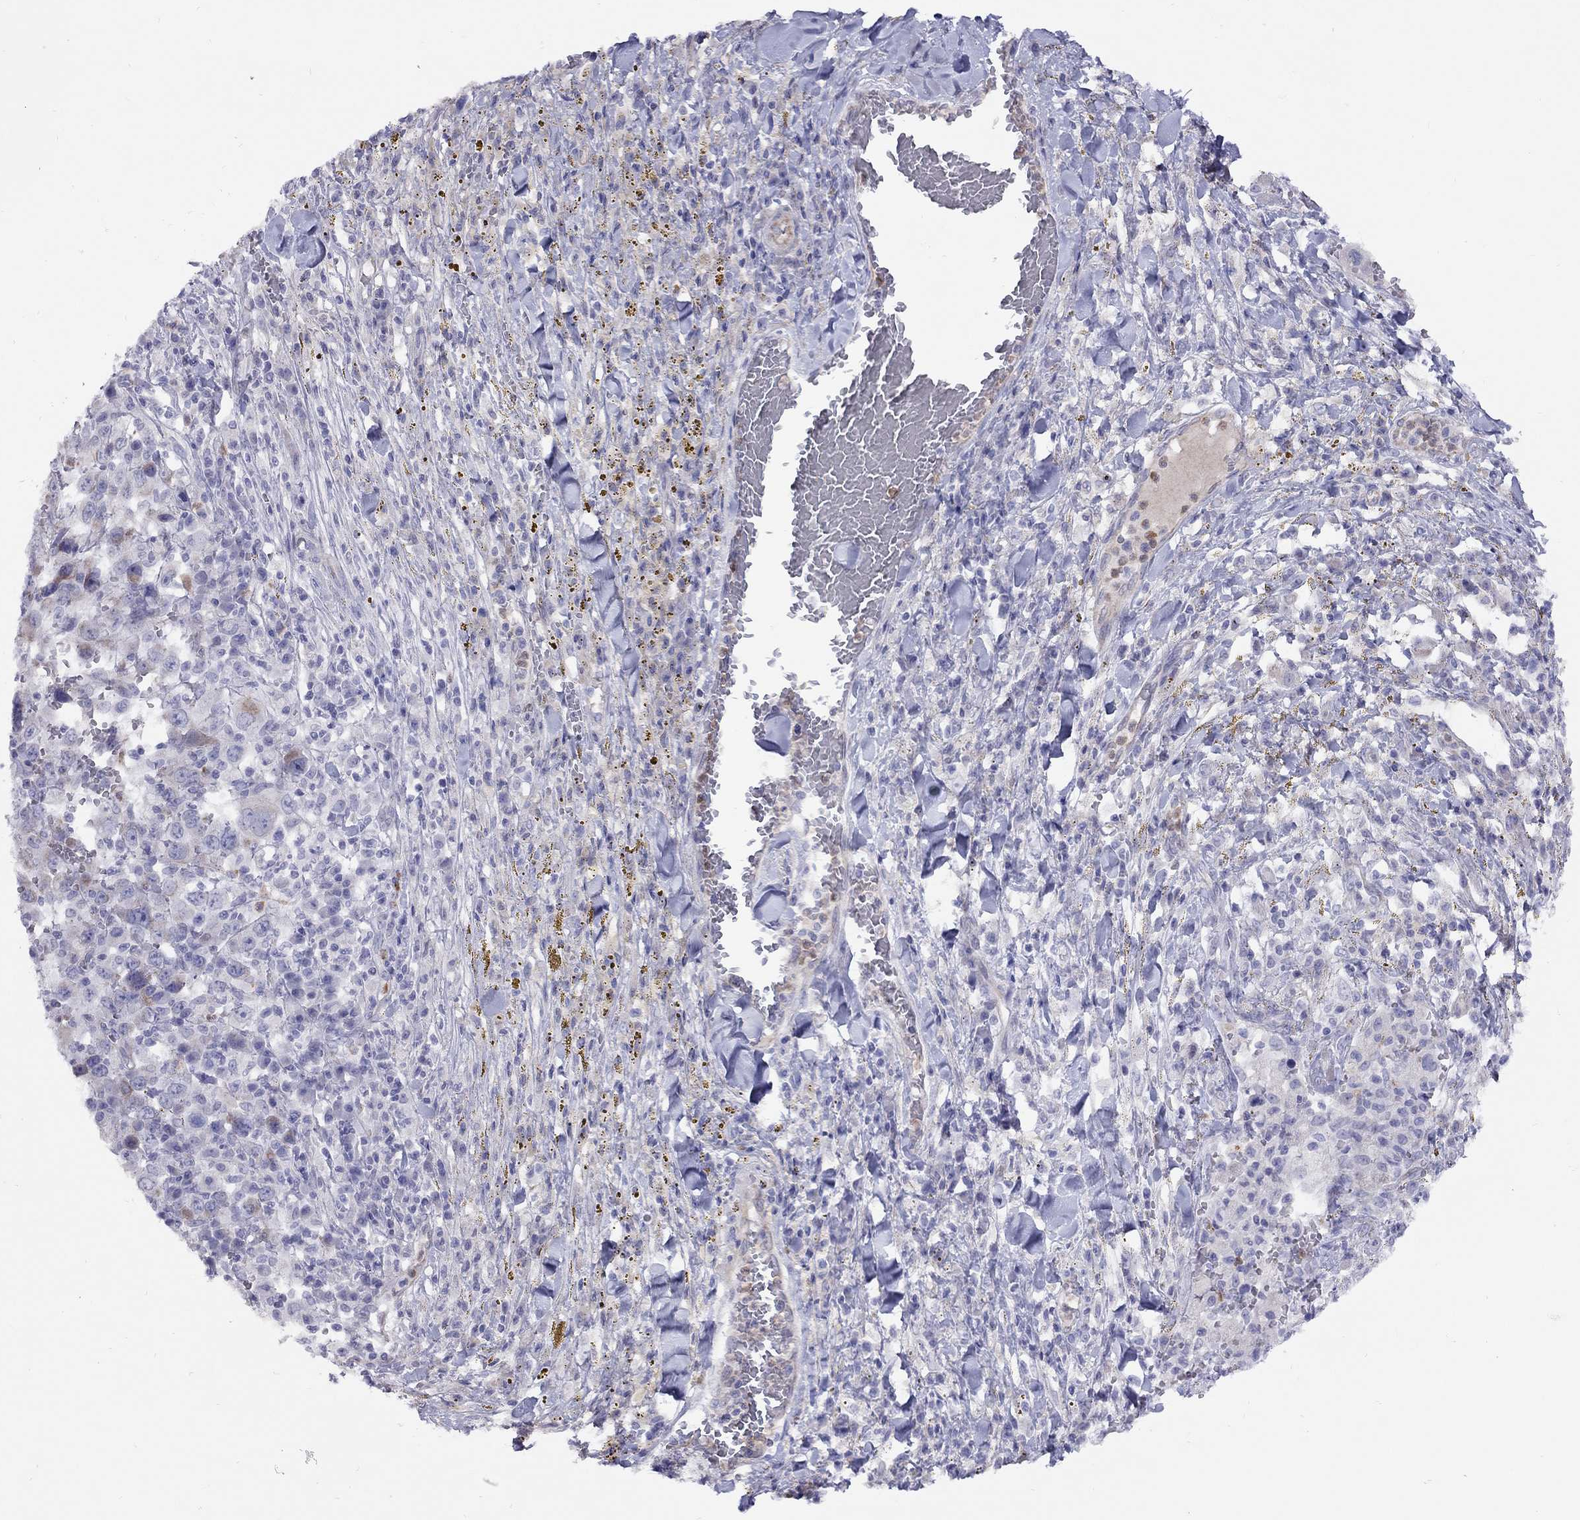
{"staining": {"intensity": "moderate", "quantity": "<25%", "location": "cytoplasmic/membranous"}, "tissue": "melanoma", "cell_type": "Tumor cells", "image_type": "cancer", "snomed": [{"axis": "morphology", "description": "Malignant melanoma, NOS"}, {"axis": "topography", "description": "Skin"}], "caption": "Melanoma stained with a brown dye reveals moderate cytoplasmic/membranous positive expression in approximately <25% of tumor cells.", "gene": "SPINT4", "patient": {"sex": "female", "age": 91}}